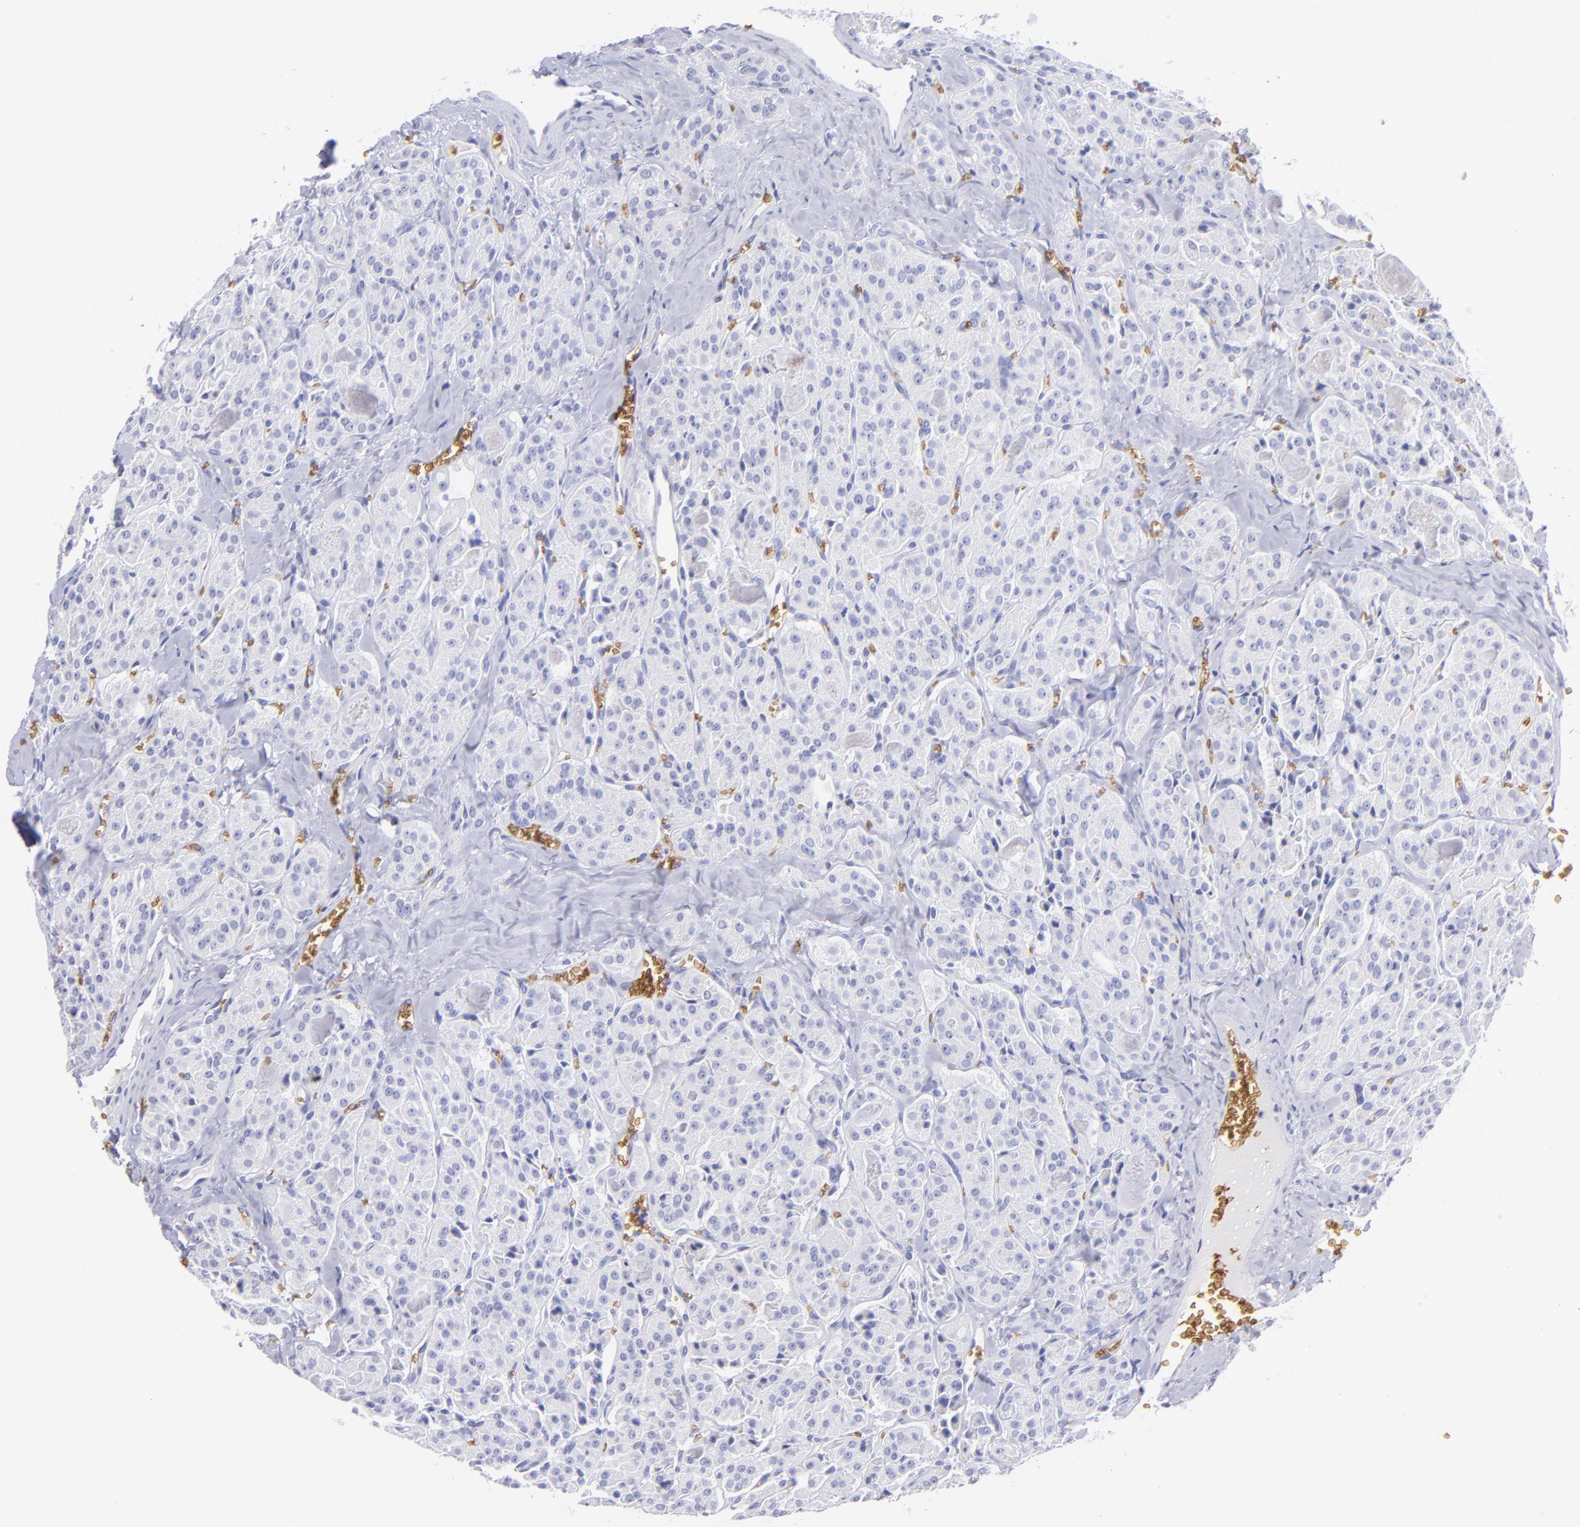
{"staining": {"intensity": "negative", "quantity": "none", "location": "none"}, "tissue": "thyroid cancer", "cell_type": "Tumor cells", "image_type": "cancer", "snomed": [{"axis": "morphology", "description": "Carcinoma, NOS"}, {"axis": "topography", "description": "Thyroid gland"}], "caption": "Tumor cells show no significant protein staining in thyroid cancer (carcinoma).", "gene": "GYPA", "patient": {"sex": "male", "age": 76}}